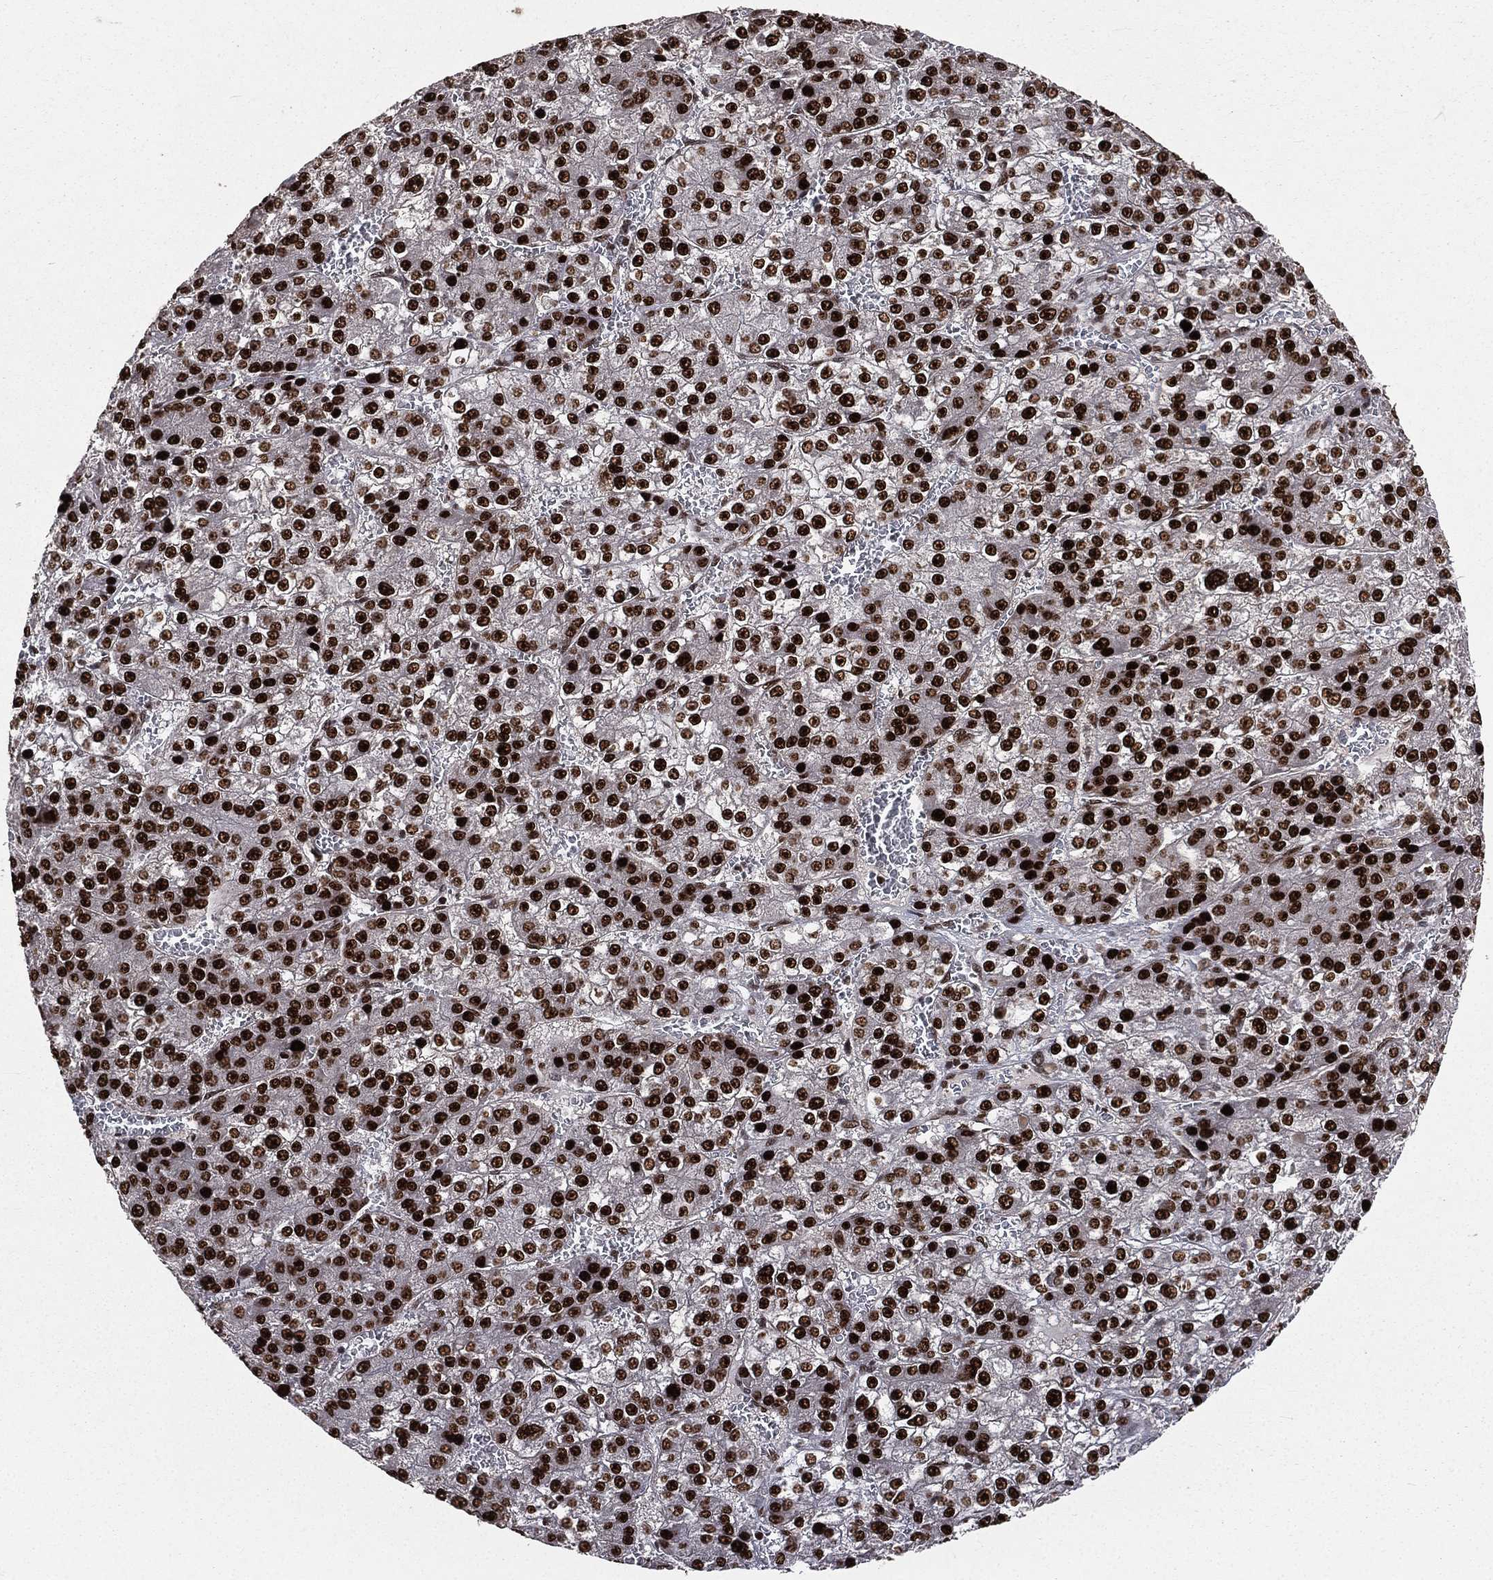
{"staining": {"intensity": "strong", "quantity": ">75%", "location": "nuclear"}, "tissue": "liver cancer", "cell_type": "Tumor cells", "image_type": "cancer", "snomed": [{"axis": "morphology", "description": "Carcinoma, Hepatocellular, NOS"}, {"axis": "topography", "description": "Liver"}], "caption": "Liver cancer (hepatocellular carcinoma) tissue displays strong nuclear expression in approximately >75% of tumor cells", "gene": "POLB", "patient": {"sex": "female", "age": 73}}